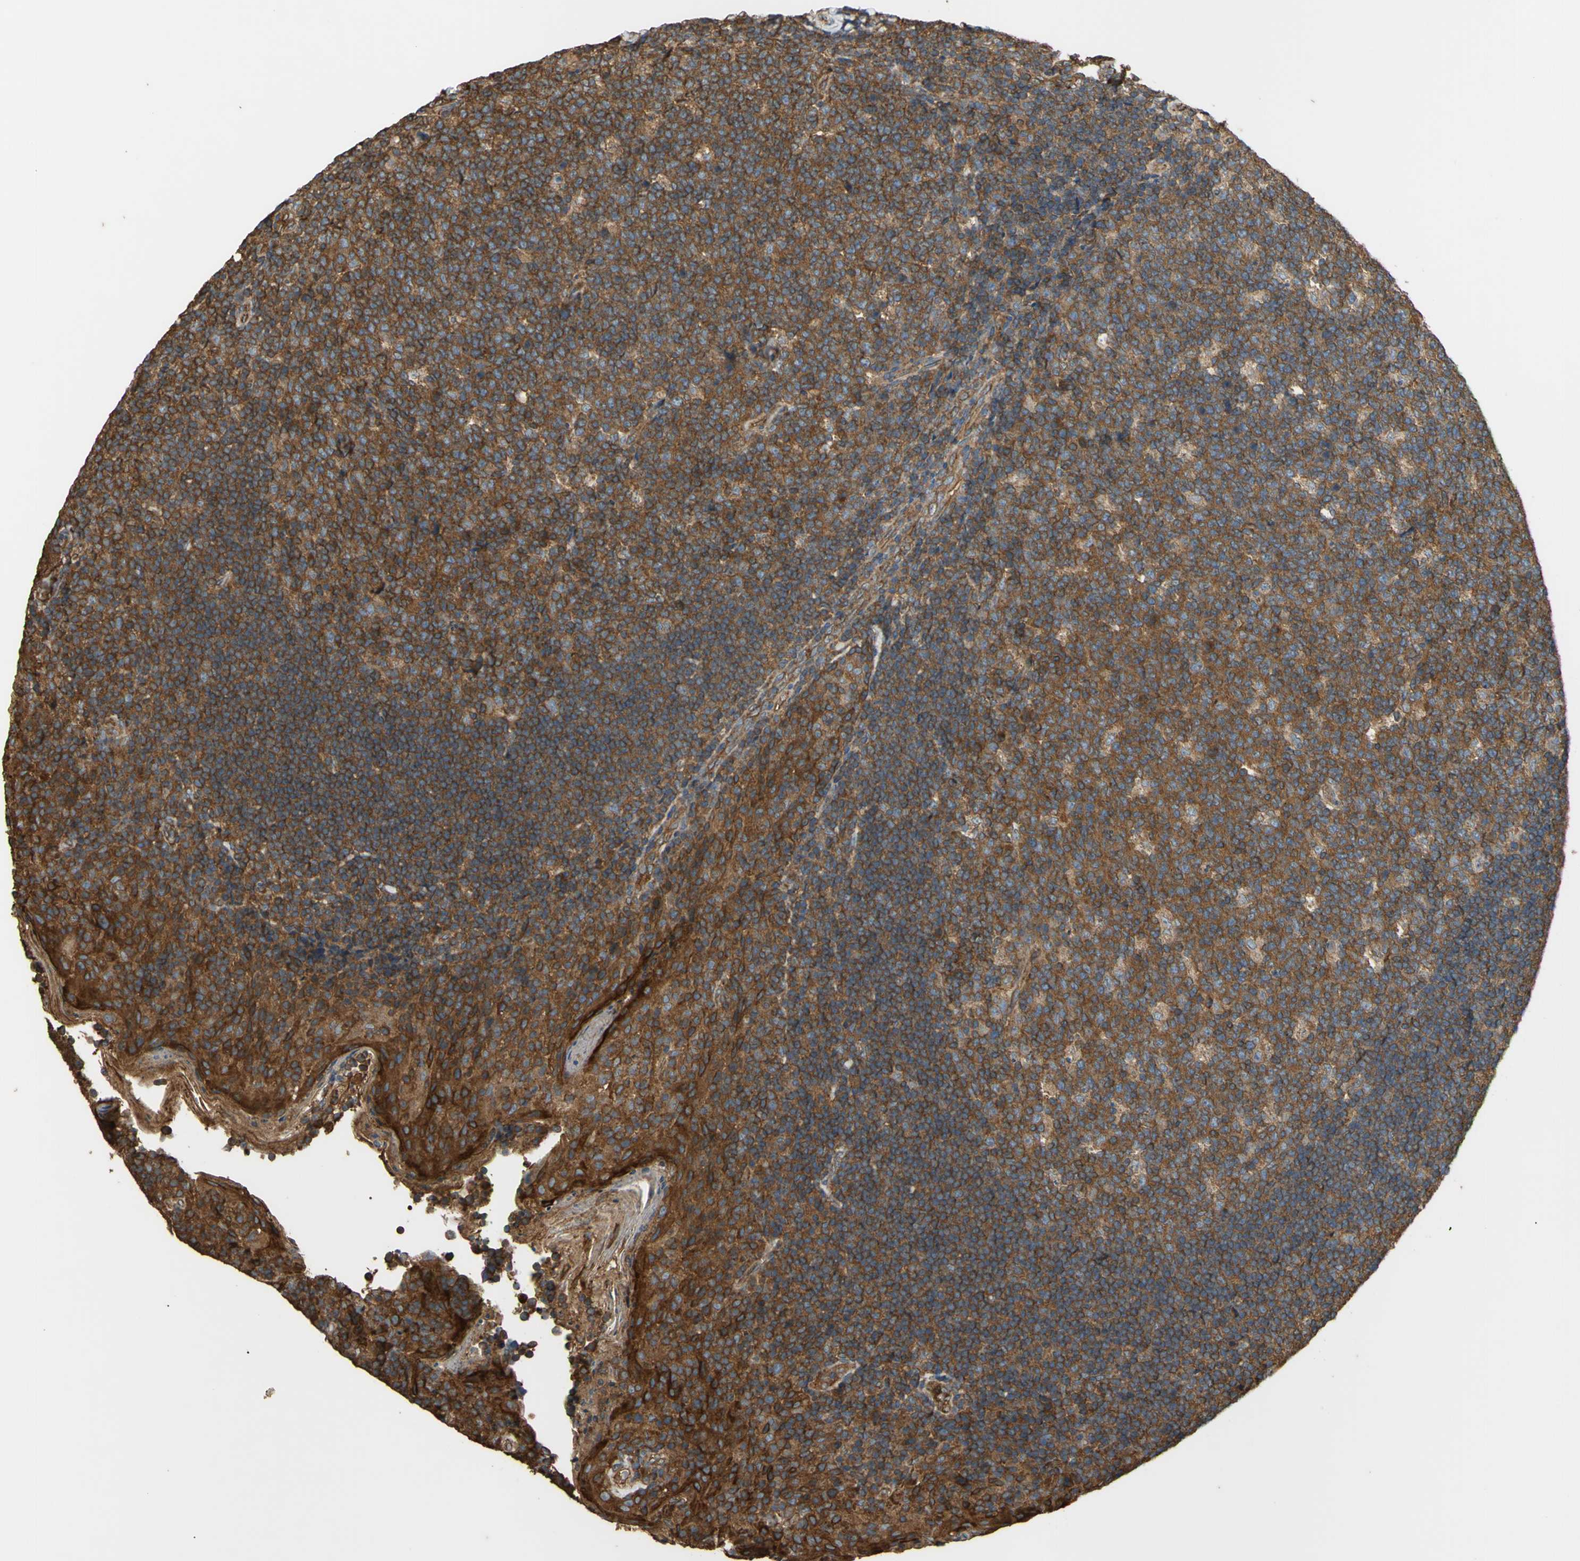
{"staining": {"intensity": "strong", "quantity": ">75%", "location": "cytoplasmic/membranous"}, "tissue": "tonsil", "cell_type": "Germinal center cells", "image_type": "normal", "snomed": [{"axis": "morphology", "description": "Normal tissue, NOS"}, {"axis": "topography", "description": "Tonsil"}], "caption": "Tonsil stained with a brown dye reveals strong cytoplasmic/membranous positive expression in approximately >75% of germinal center cells.", "gene": "CTTN", "patient": {"sex": "male", "age": 17}}